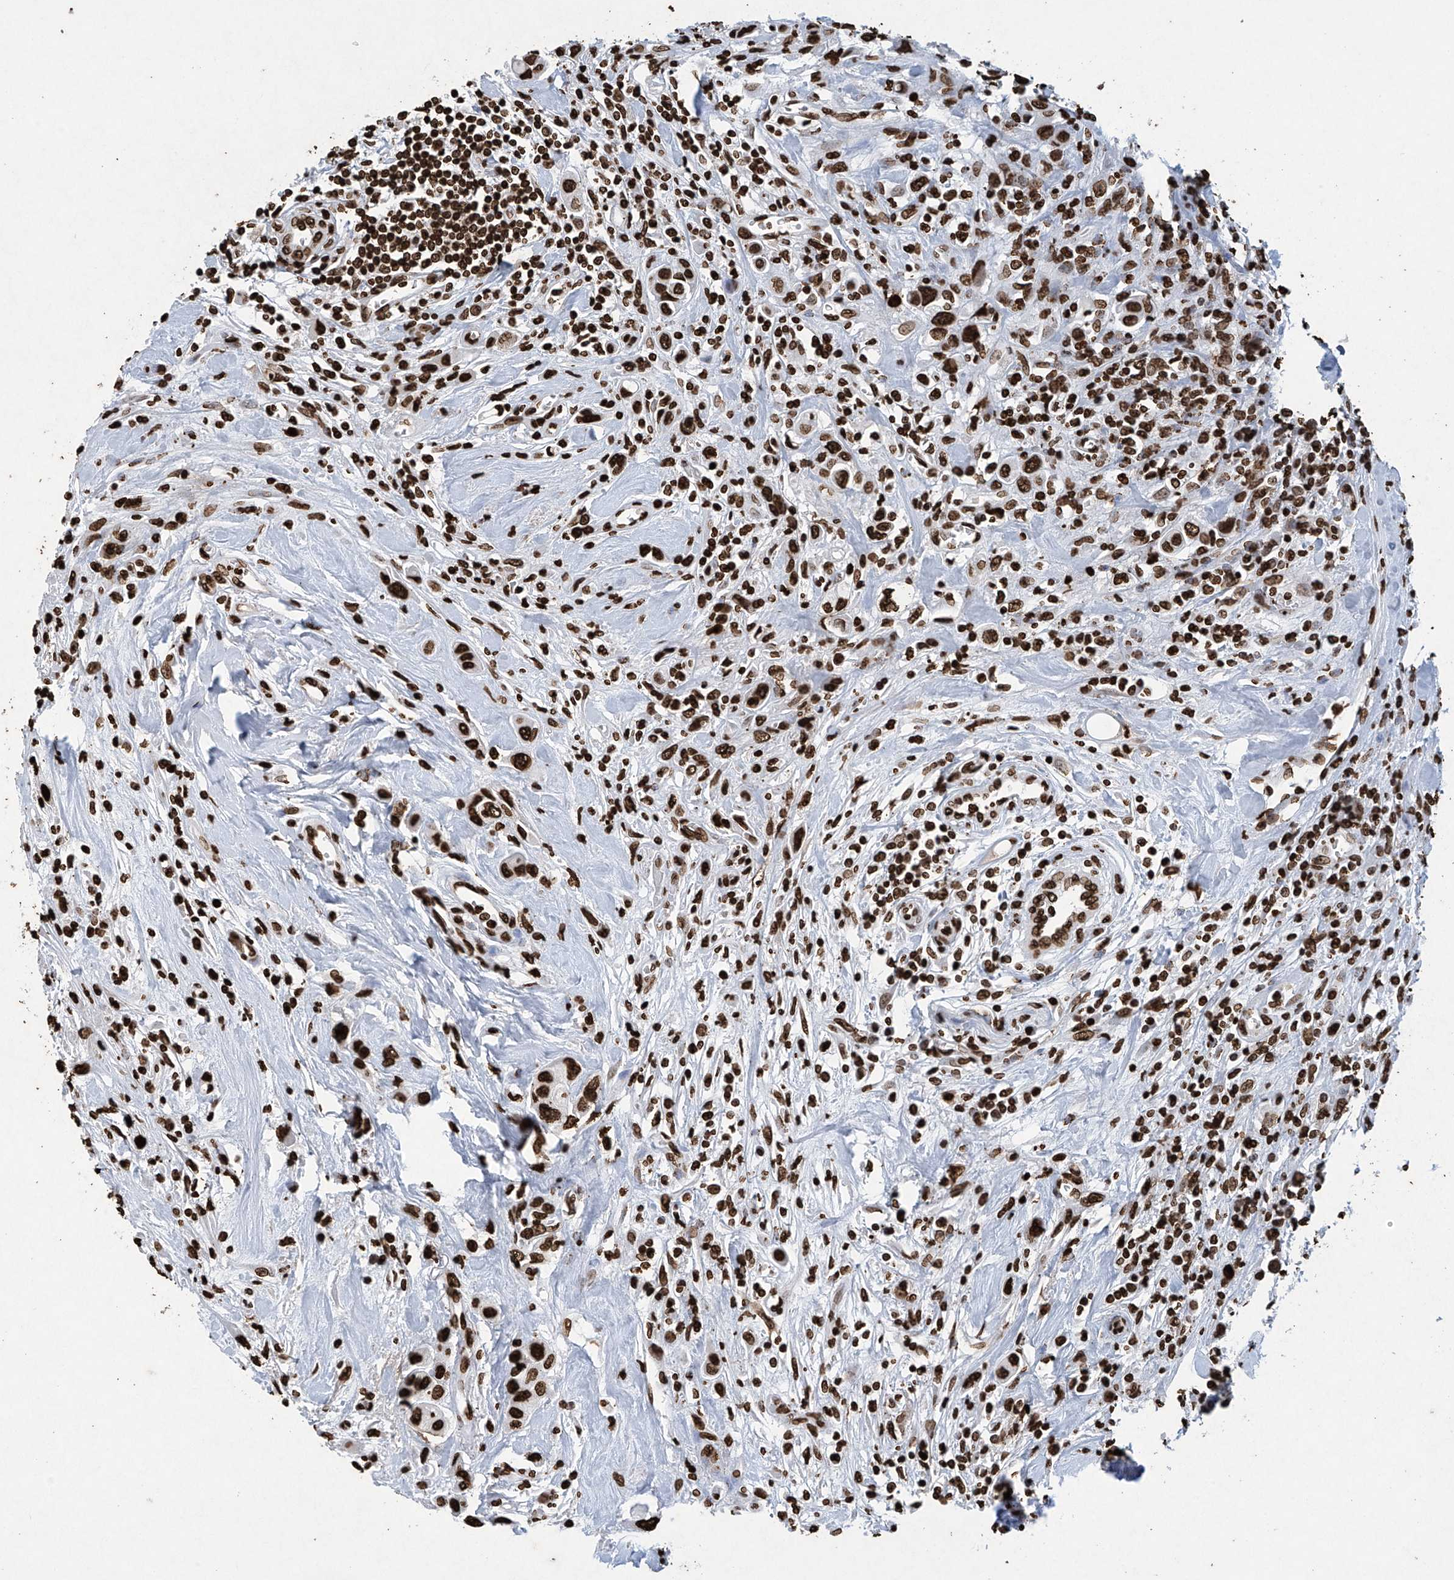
{"staining": {"intensity": "strong", "quantity": ">75%", "location": "nuclear"}, "tissue": "urothelial cancer", "cell_type": "Tumor cells", "image_type": "cancer", "snomed": [{"axis": "morphology", "description": "Urothelial carcinoma, High grade"}, {"axis": "topography", "description": "Urinary bladder"}], "caption": "High-grade urothelial carcinoma tissue exhibits strong nuclear expression in approximately >75% of tumor cells", "gene": "H3-3A", "patient": {"sex": "male", "age": 50}}